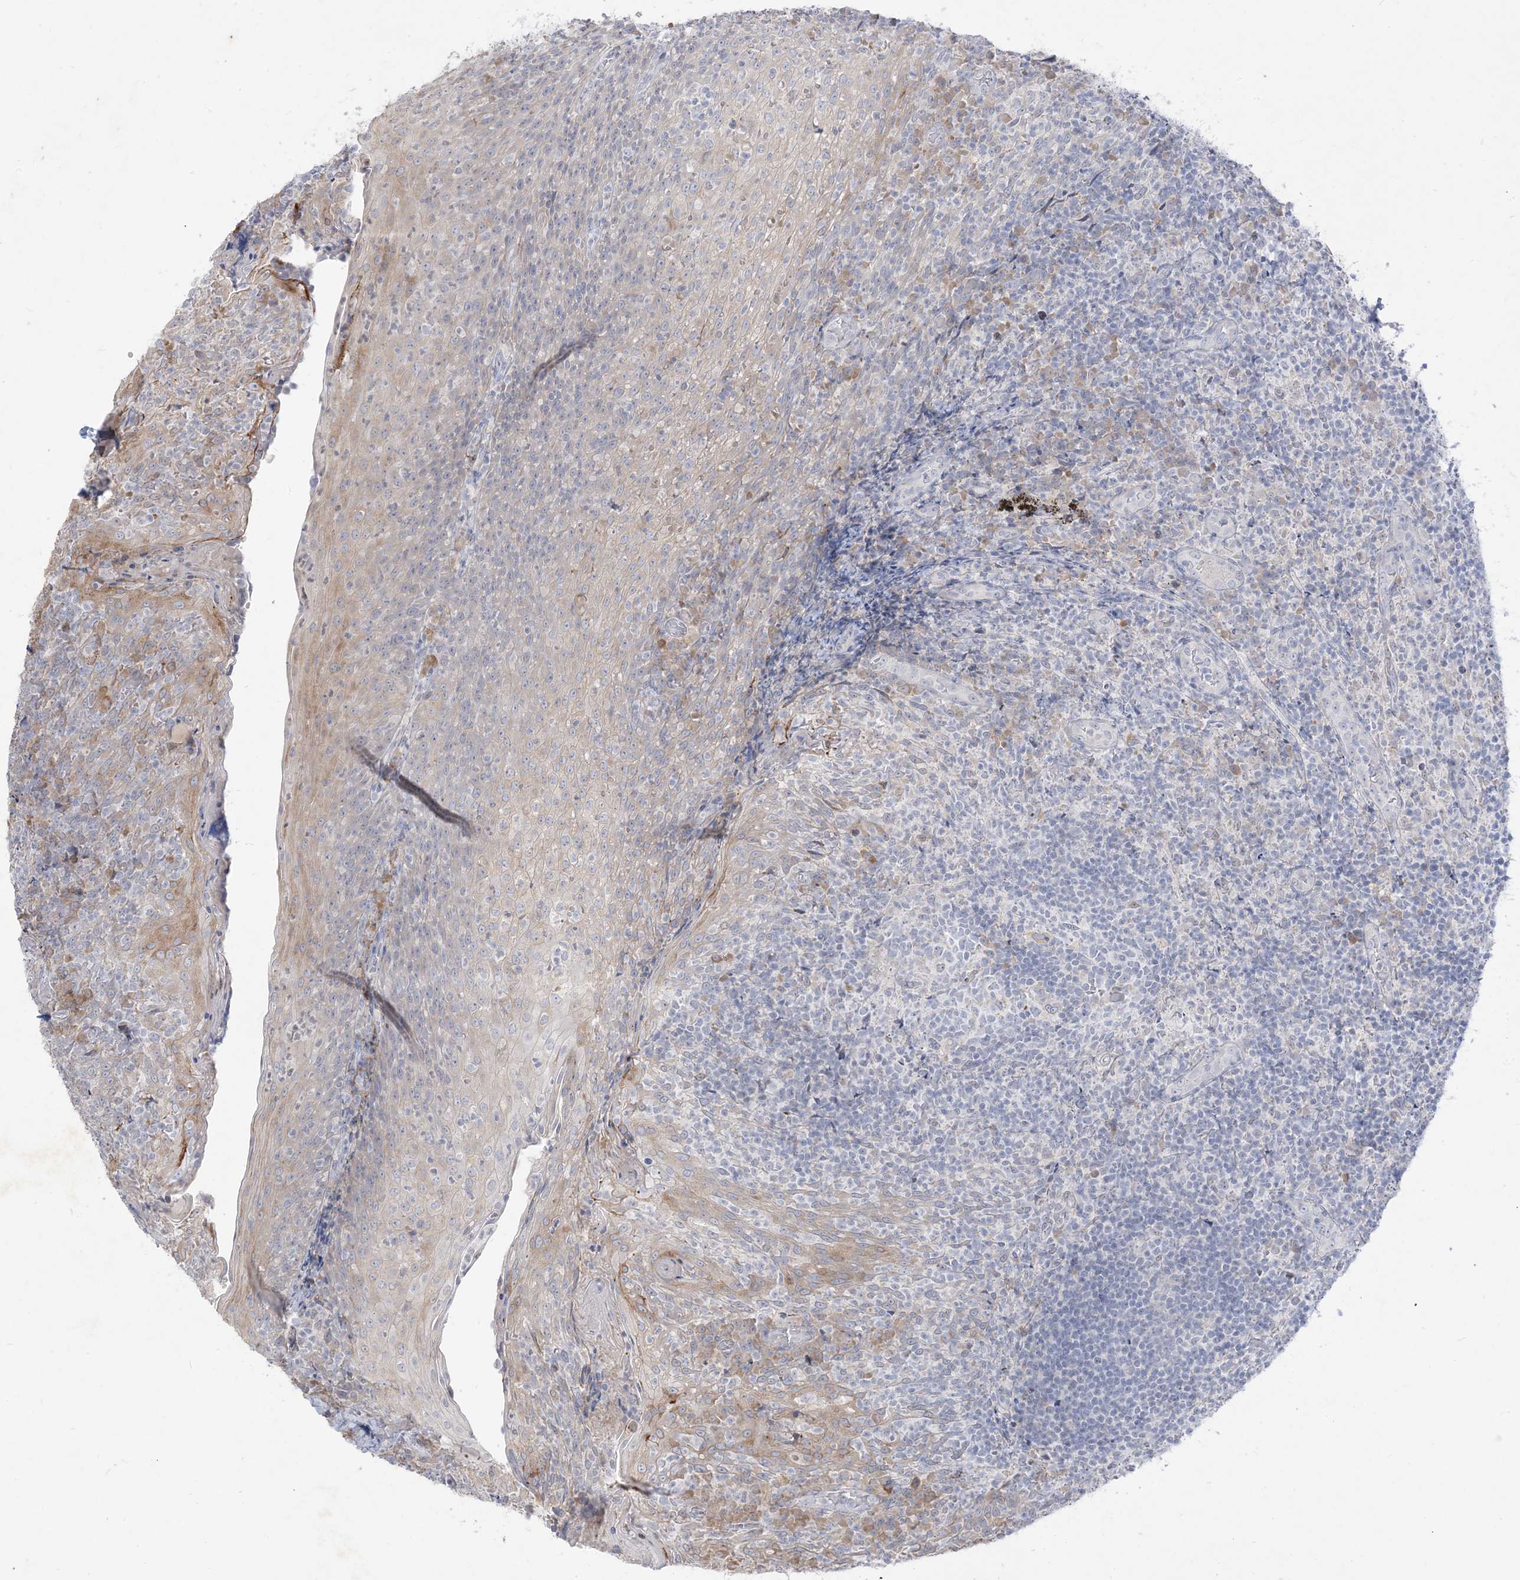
{"staining": {"intensity": "negative", "quantity": "none", "location": "none"}, "tissue": "tonsil", "cell_type": "Germinal center cells", "image_type": "normal", "snomed": [{"axis": "morphology", "description": "Normal tissue, NOS"}, {"axis": "topography", "description": "Tonsil"}], "caption": "High power microscopy photomicrograph of an immunohistochemistry (IHC) image of unremarkable tonsil, revealing no significant staining in germinal center cells.", "gene": "LOXL3", "patient": {"sex": "female", "age": 19}}